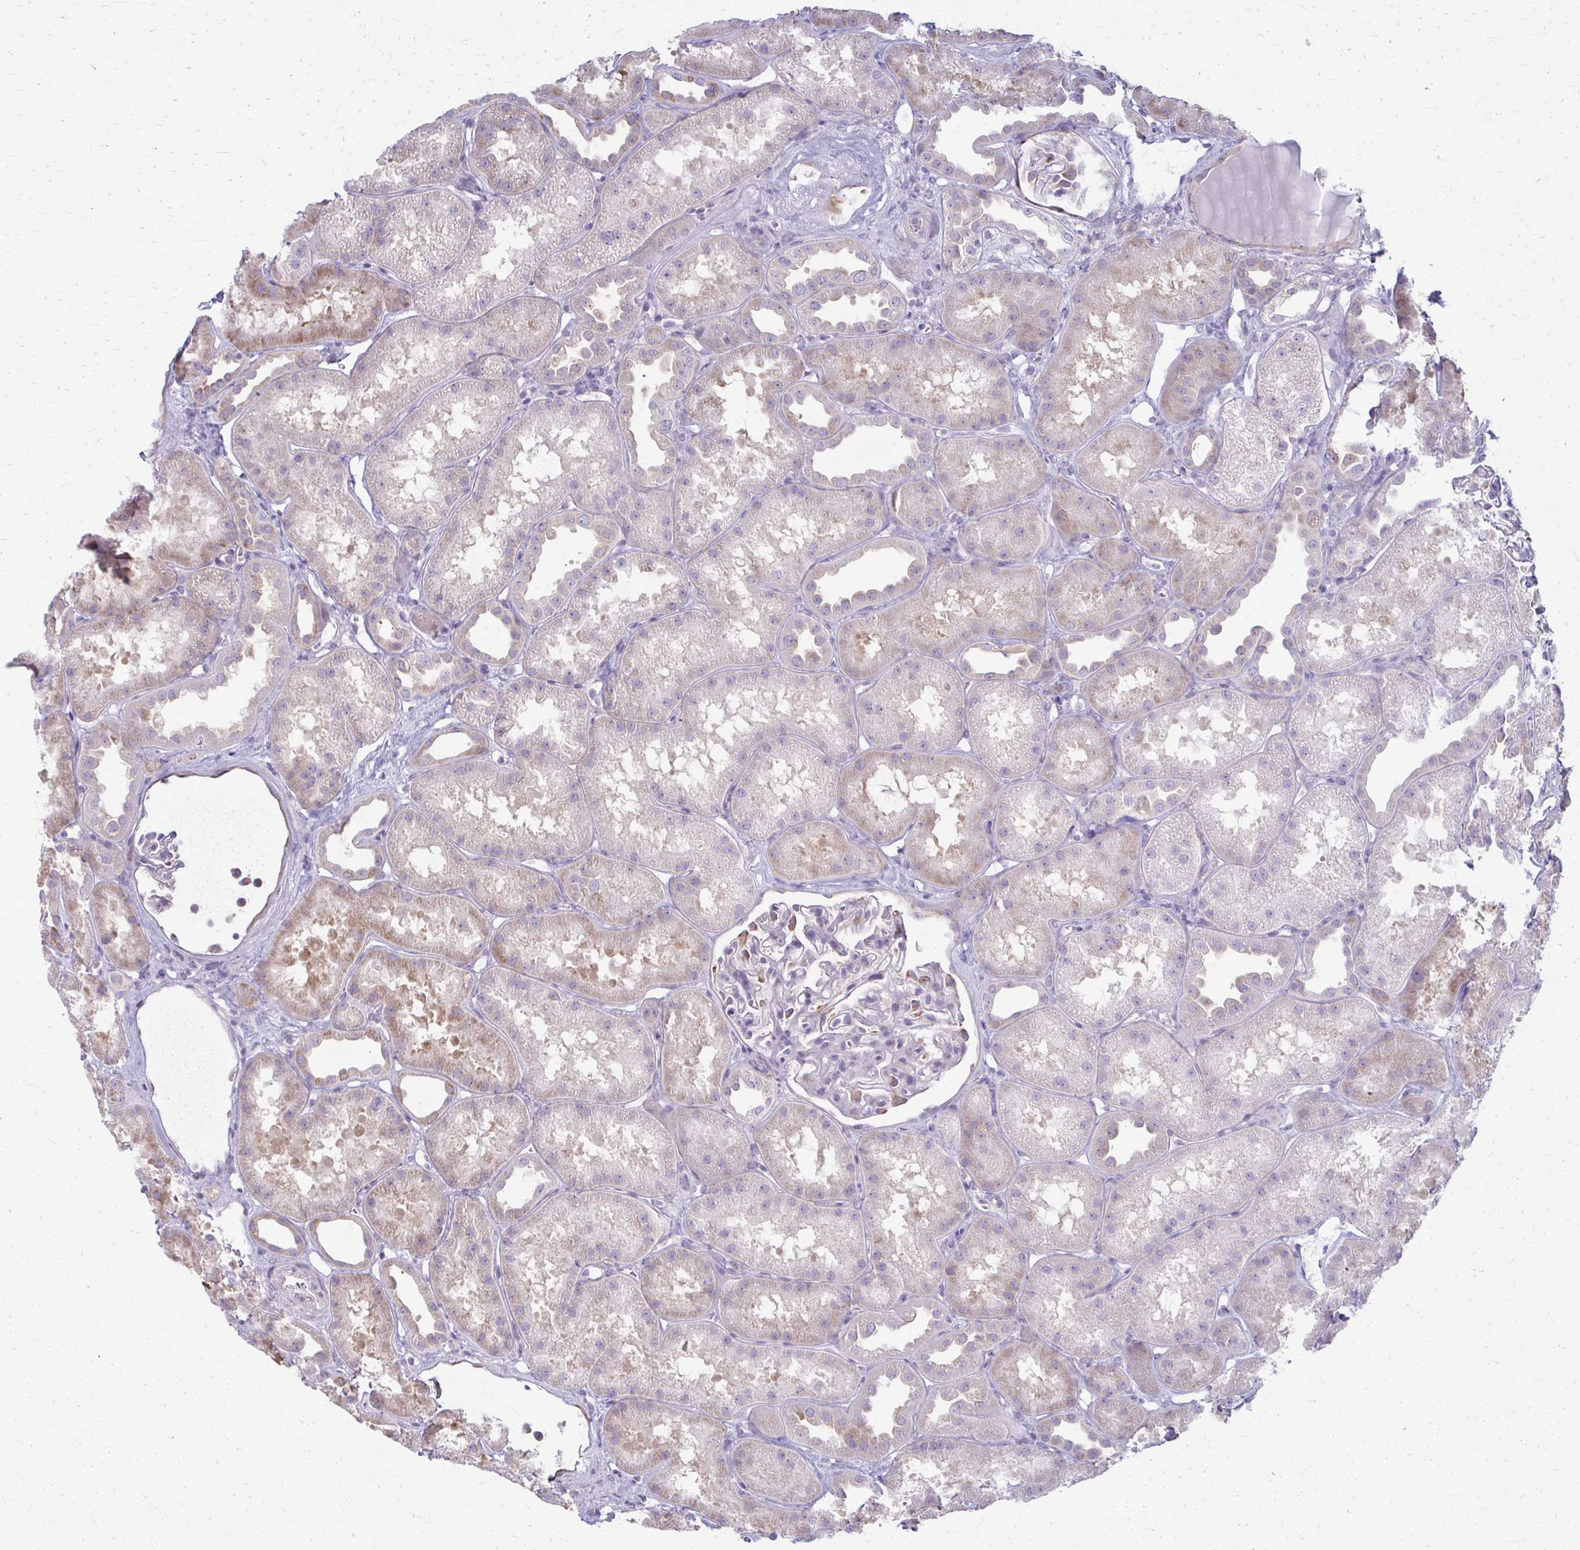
{"staining": {"intensity": "weak", "quantity": "<25%", "location": "cytoplasmic/membranous"}, "tissue": "kidney", "cell_type": "Cells in glomeruli", "image_type": "normal", "snomed": [{"axis": "morphology", "description": "Normal tissue, NOS"}, {"axis": "topography", "description": "Kidney"}], "caption": "A high-resolution photomicrograph shows immunohistochemistry (IHC) staining of normal kidney, which exhibits no significant positivity in cells in glomeruli.", "gene": "PRKRA", "patient": {"sex": "male", "age": 61}}